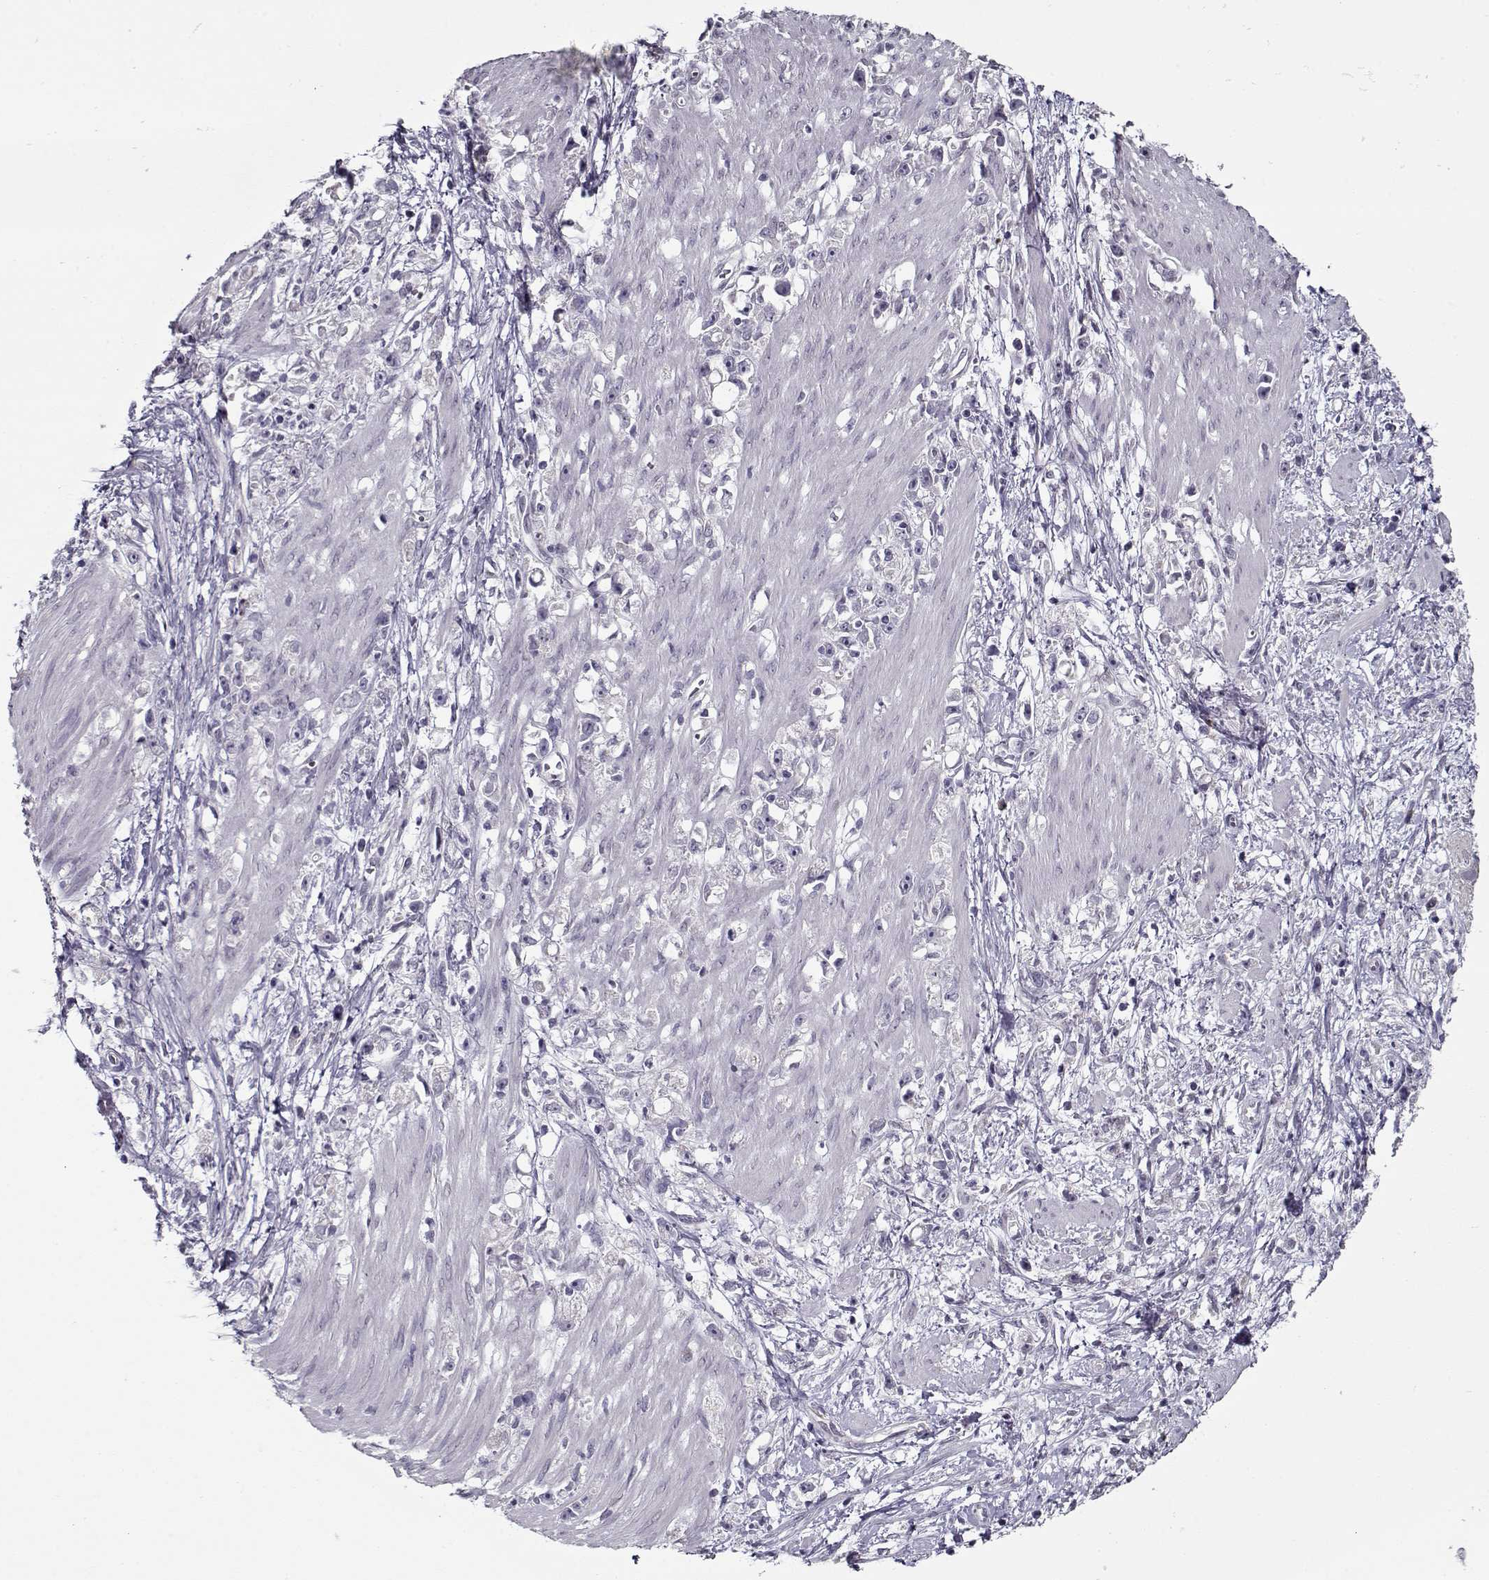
{"staining": {"intensity": "negative", "quantity": "none", "location": "none"}, "tissue": "stomach cancer", "cell_type": "Tumor cells", "image_type": "cancer", "snomed": [{"axis": "morphology", "description": "Adenocarcinoma, NOS"}, {"axis": "topography", "description": "Stomach"}], "caption": "Immunohistochemistry of stomach cancer (adenocarcinoma) displays no positivity in tumor cells.", "gene": "SEC16B", "patient": {"sex": "female", "age": 59}}